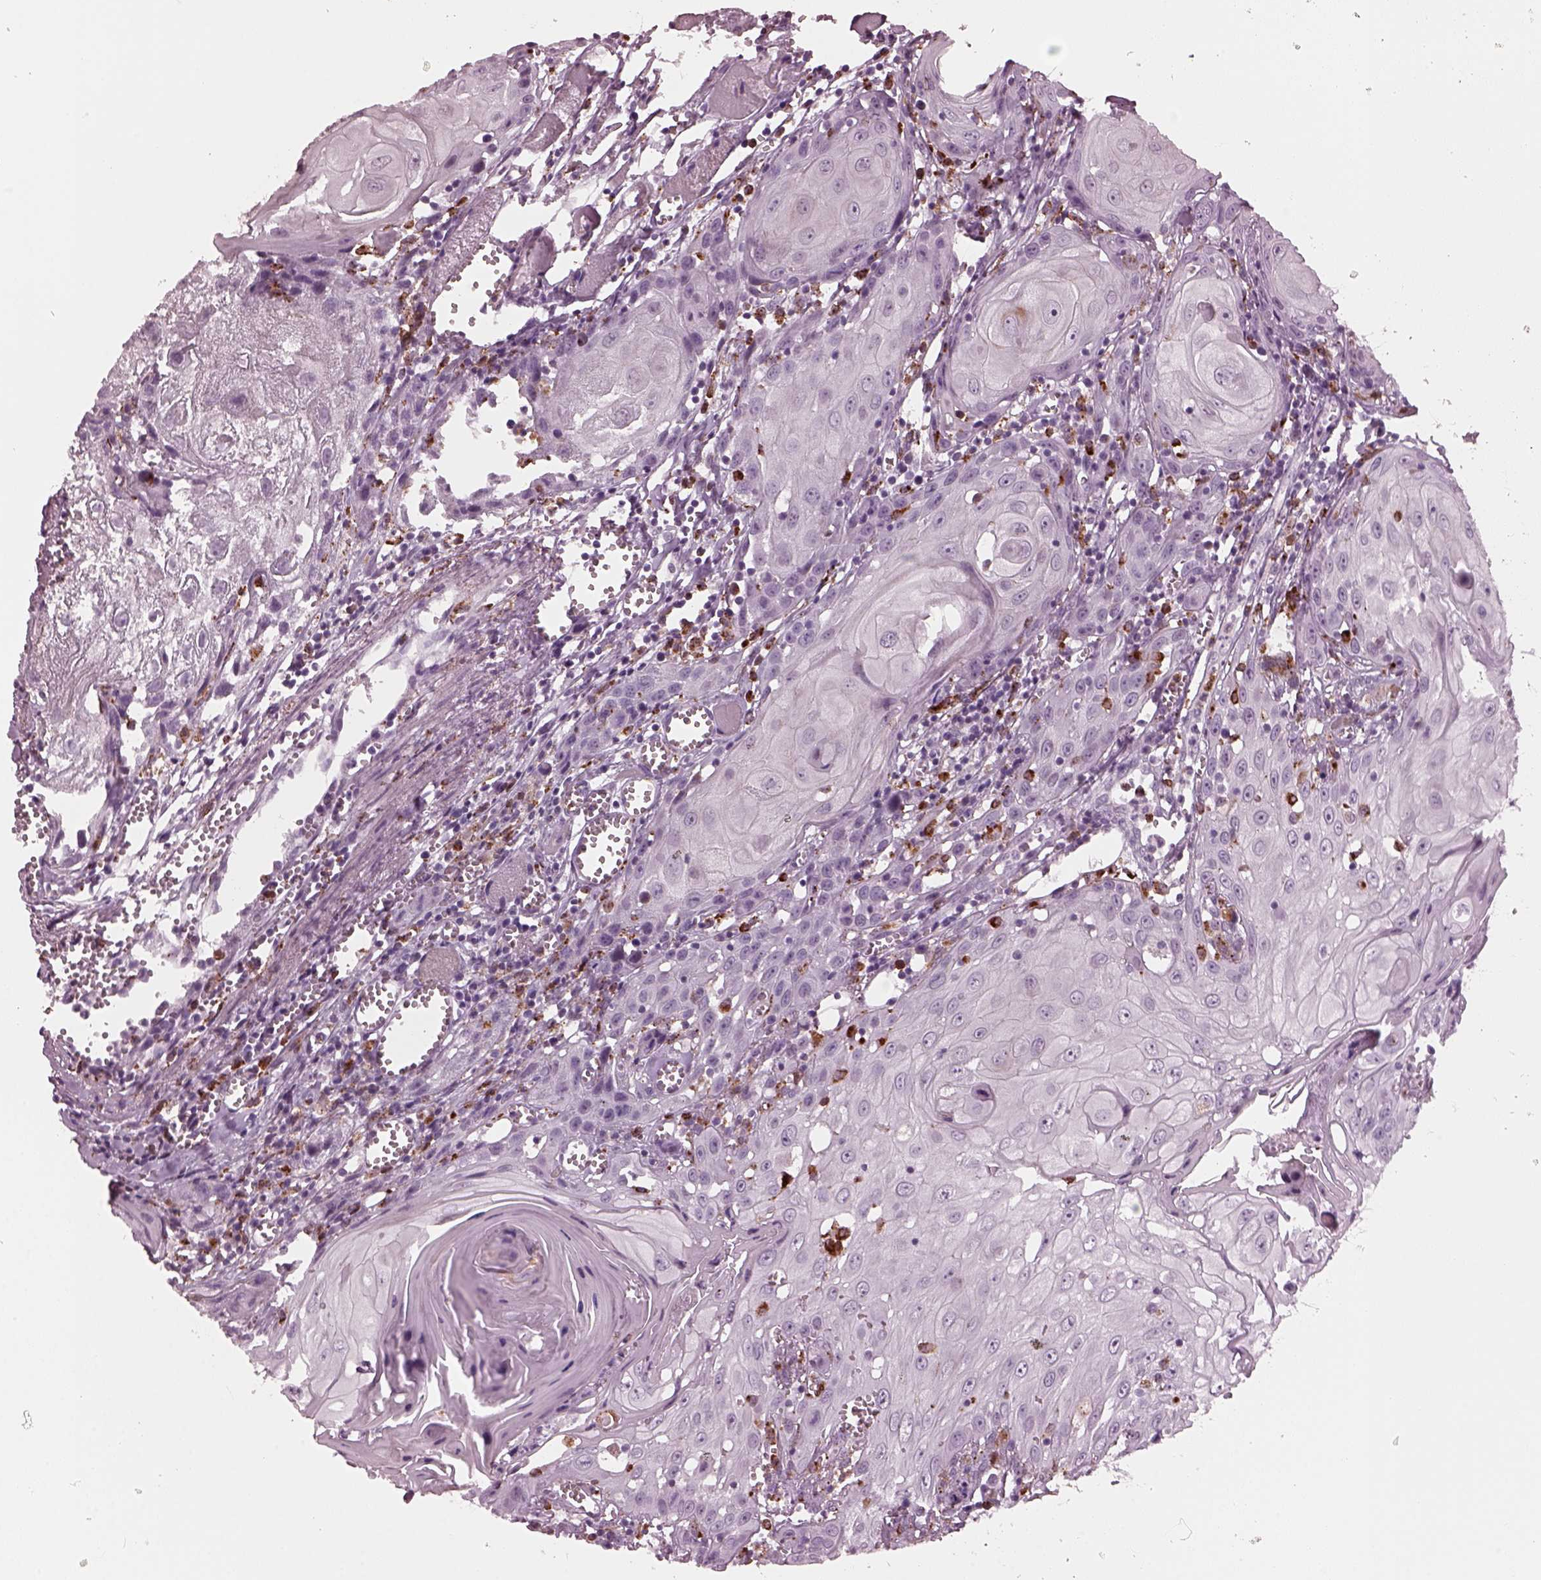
{"staining": {"intensity": "negative", "quantity": "none", "location": "none"}, "tissue": "head and neck cancer", "cell_type": "Tumor cells", "image_type": "cancer", "snomed": [{"axis": "morphology", "description": "Squamous cell carcinoma, NOS"}, {"axis": "topography", "description": "Head-Neck"}], "caption": "Head and neck cancer (squamous cell carcinoma) was stained to show a protein in brown. There is no significant positivity in tumor cells.", "gene": "SLAMF8", "patient": {"sex": "female", "age": 80}}